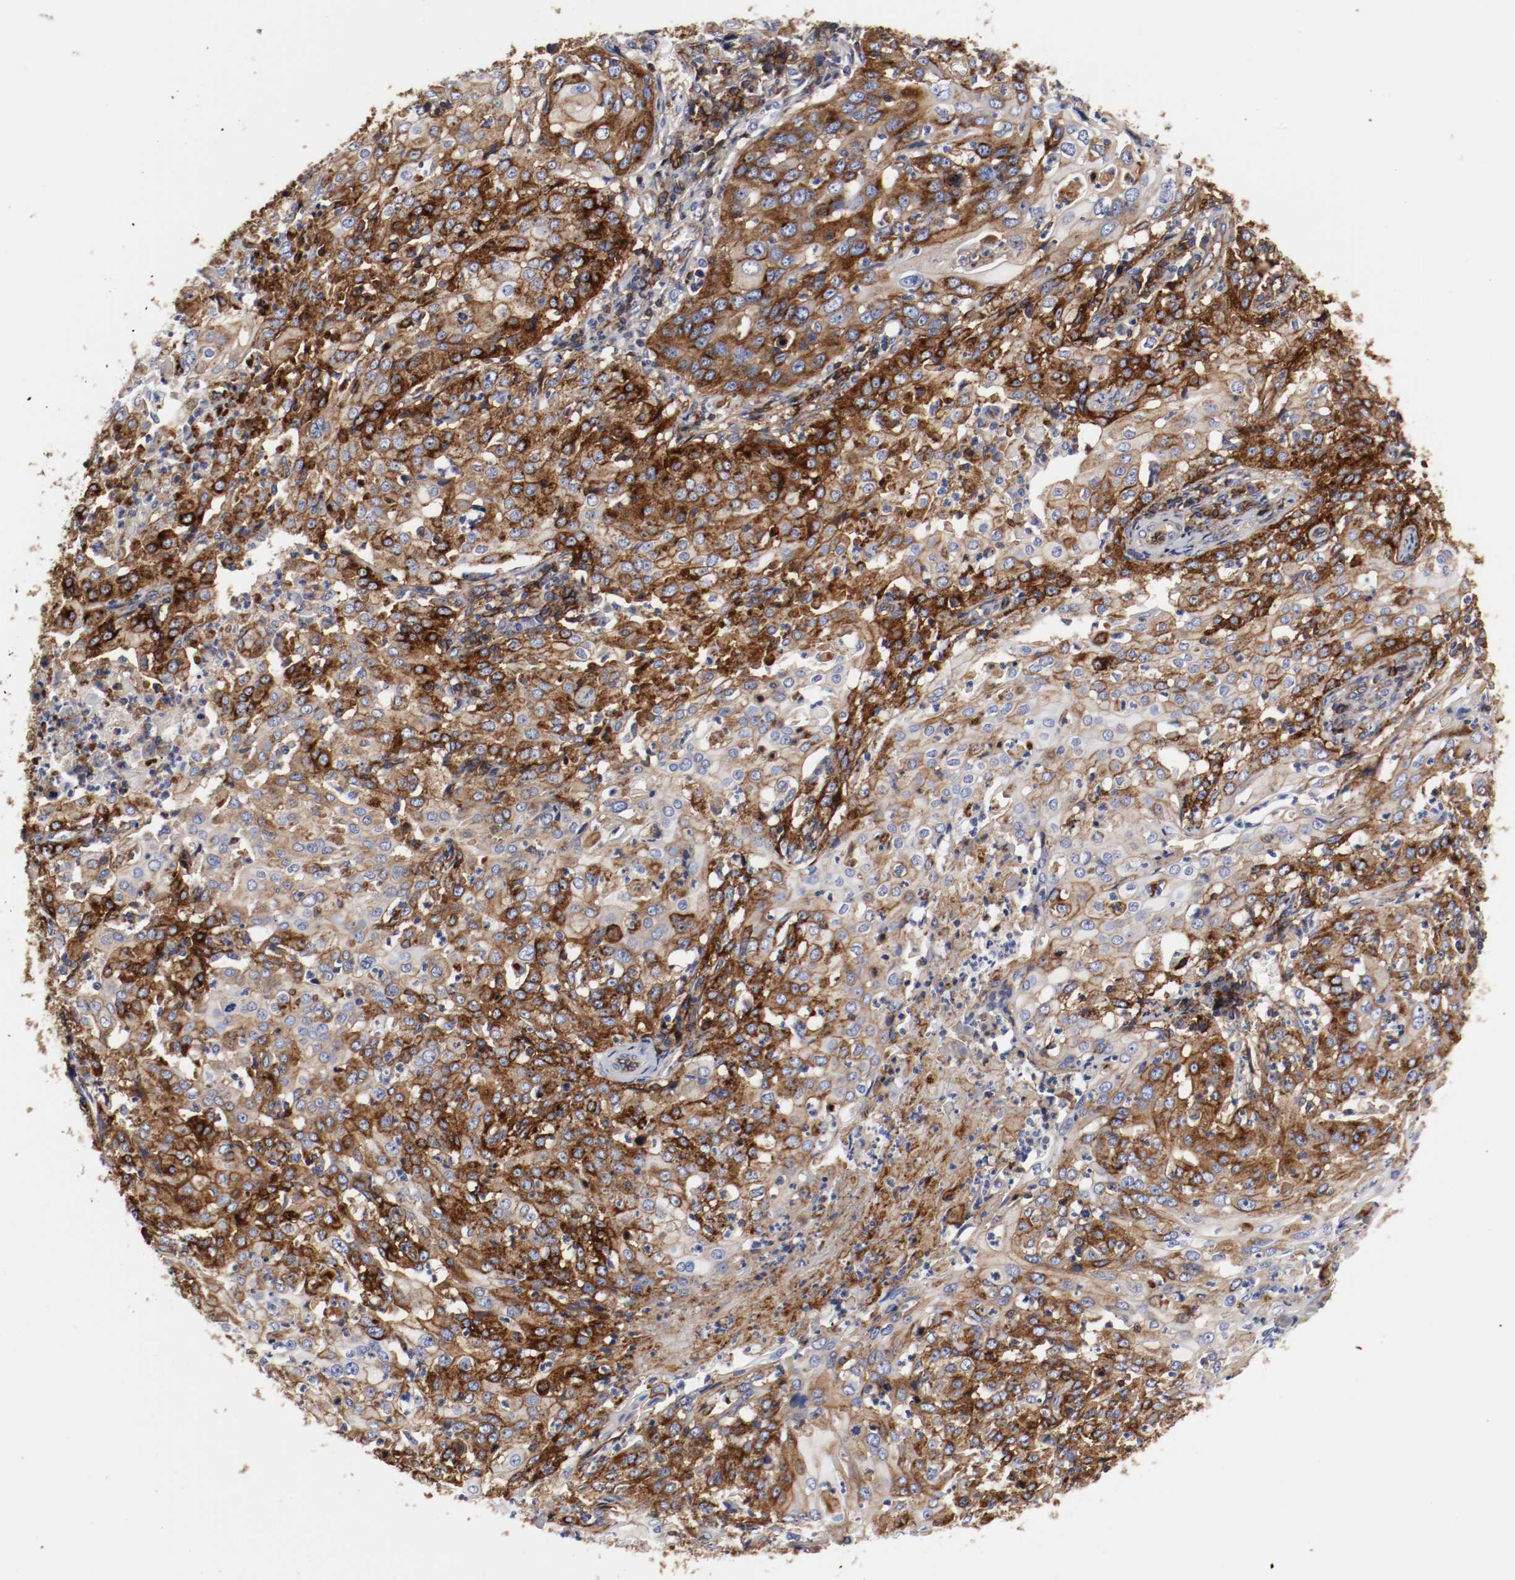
{"staining": {"intensity": "strong", "quantity": ">75%", "location": "cytoplasmic/membranous"}, "tissue": "cervical cancer", "cell_type": "Tumor cells", "image_type": "cancer", "snomed": [{"axis": "morphology", "description": "Squamous cell carcinoma, NOS"}, {"axis": "topography", "description": "Cervix"}], "caption": "Protein staining by immunohistochemistry (IHC) reveals strong cytoplasmic/membranous staining in approximately >75% of tumor cells in cervical squamous cell carcinoma.", "gene": "IFITM1", "patient": {"sex": "female", "age": 39}}